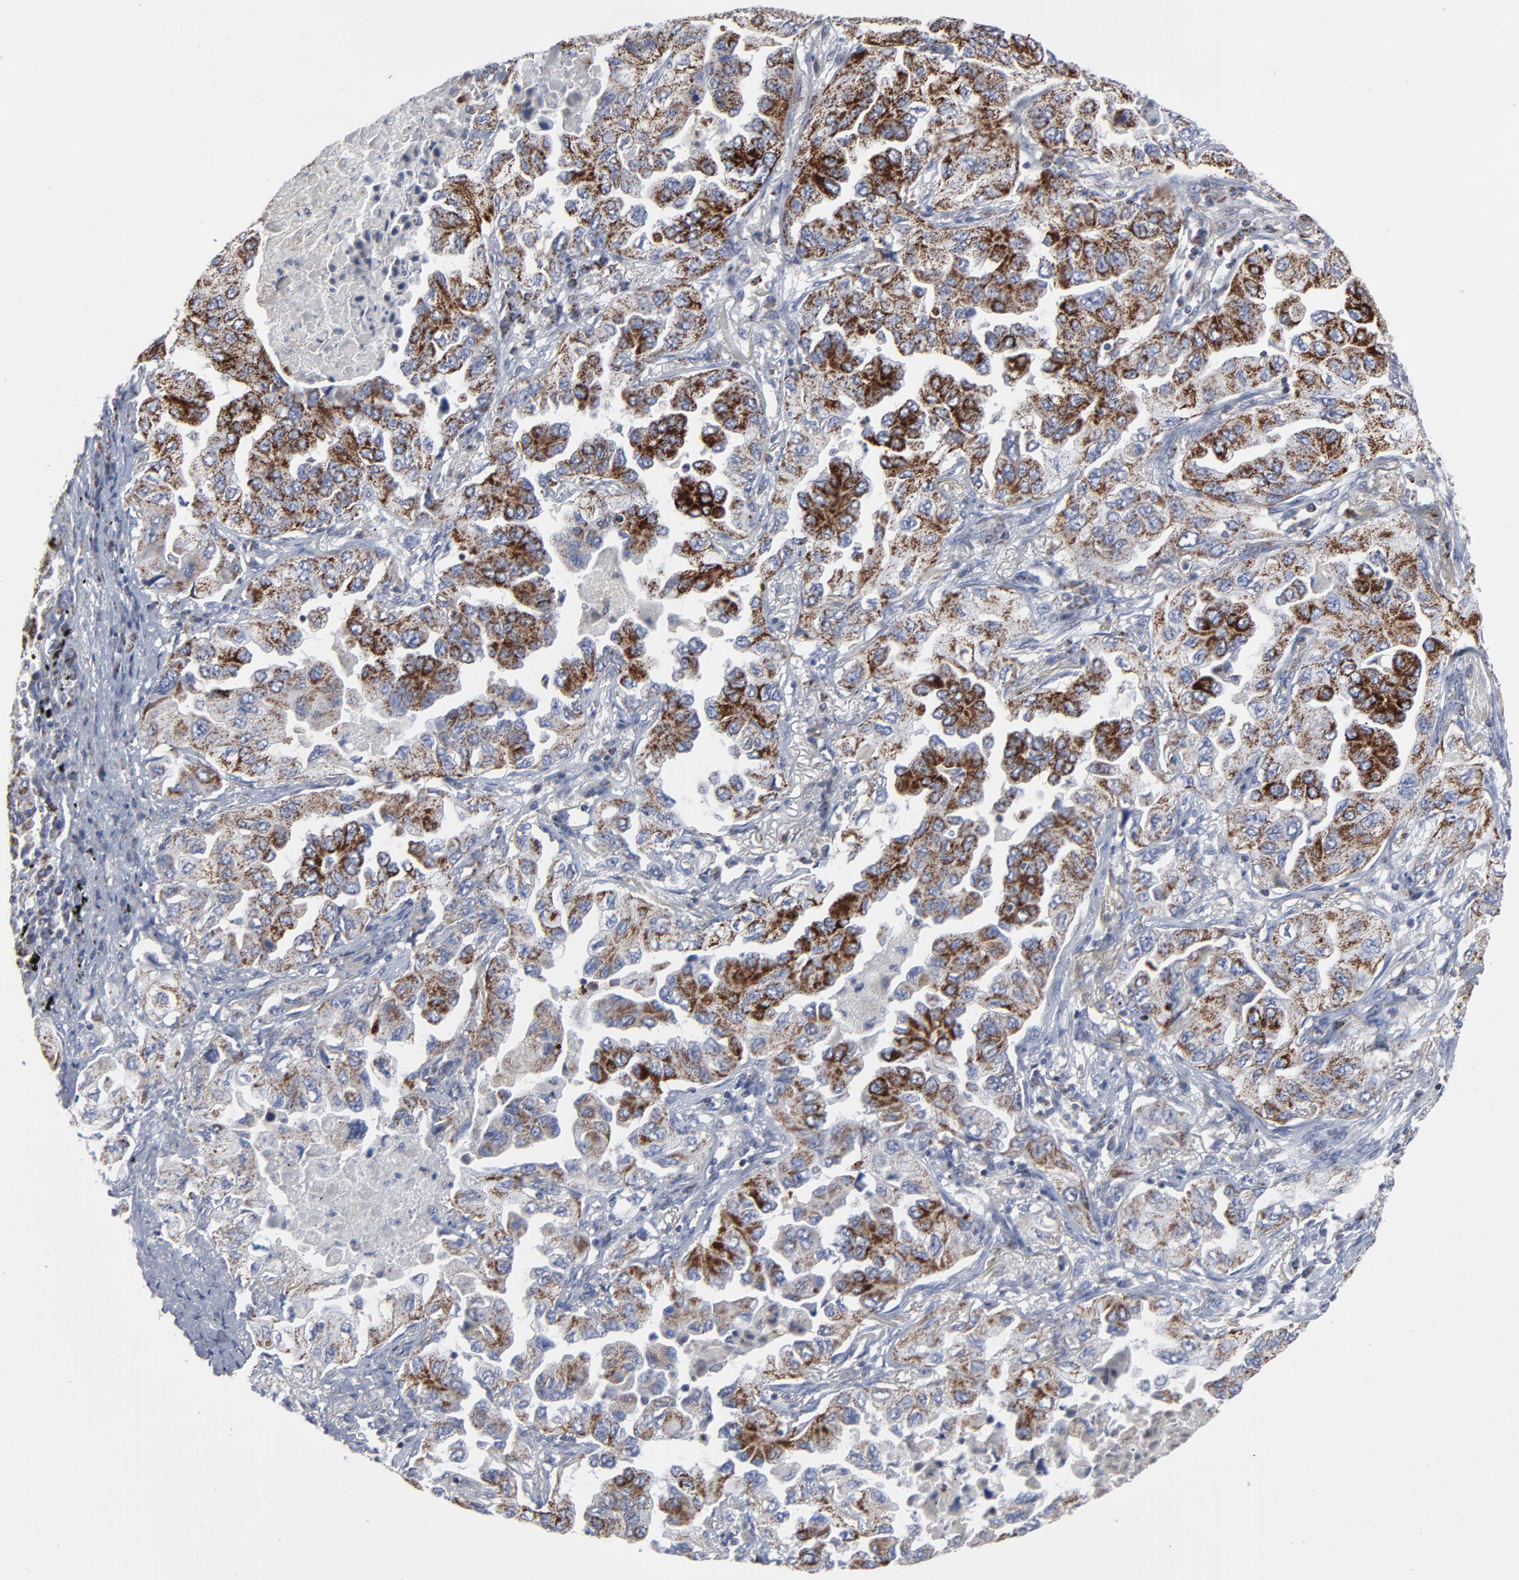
{"staining": {"intensity": "strong", "quantity": ">75%", "location": "cytoplasmic/membranous"}, "tissue": "lung cancer", "cell_type": "Tumor cells", "image_type": "cancer", "snomed": [{"axis": "morphology", "description": "Adenocarcinoma, NOS"}, {"axis": "topography", "description": "Lung"}], "caption": "This image demonstrates IHC staining of lung cancer, with high strong cytoplasmic/membranous expression in about >75% of tumor cells.", "gene": "TXNRD2", "patient": {"sex": "female", "age": 65}}